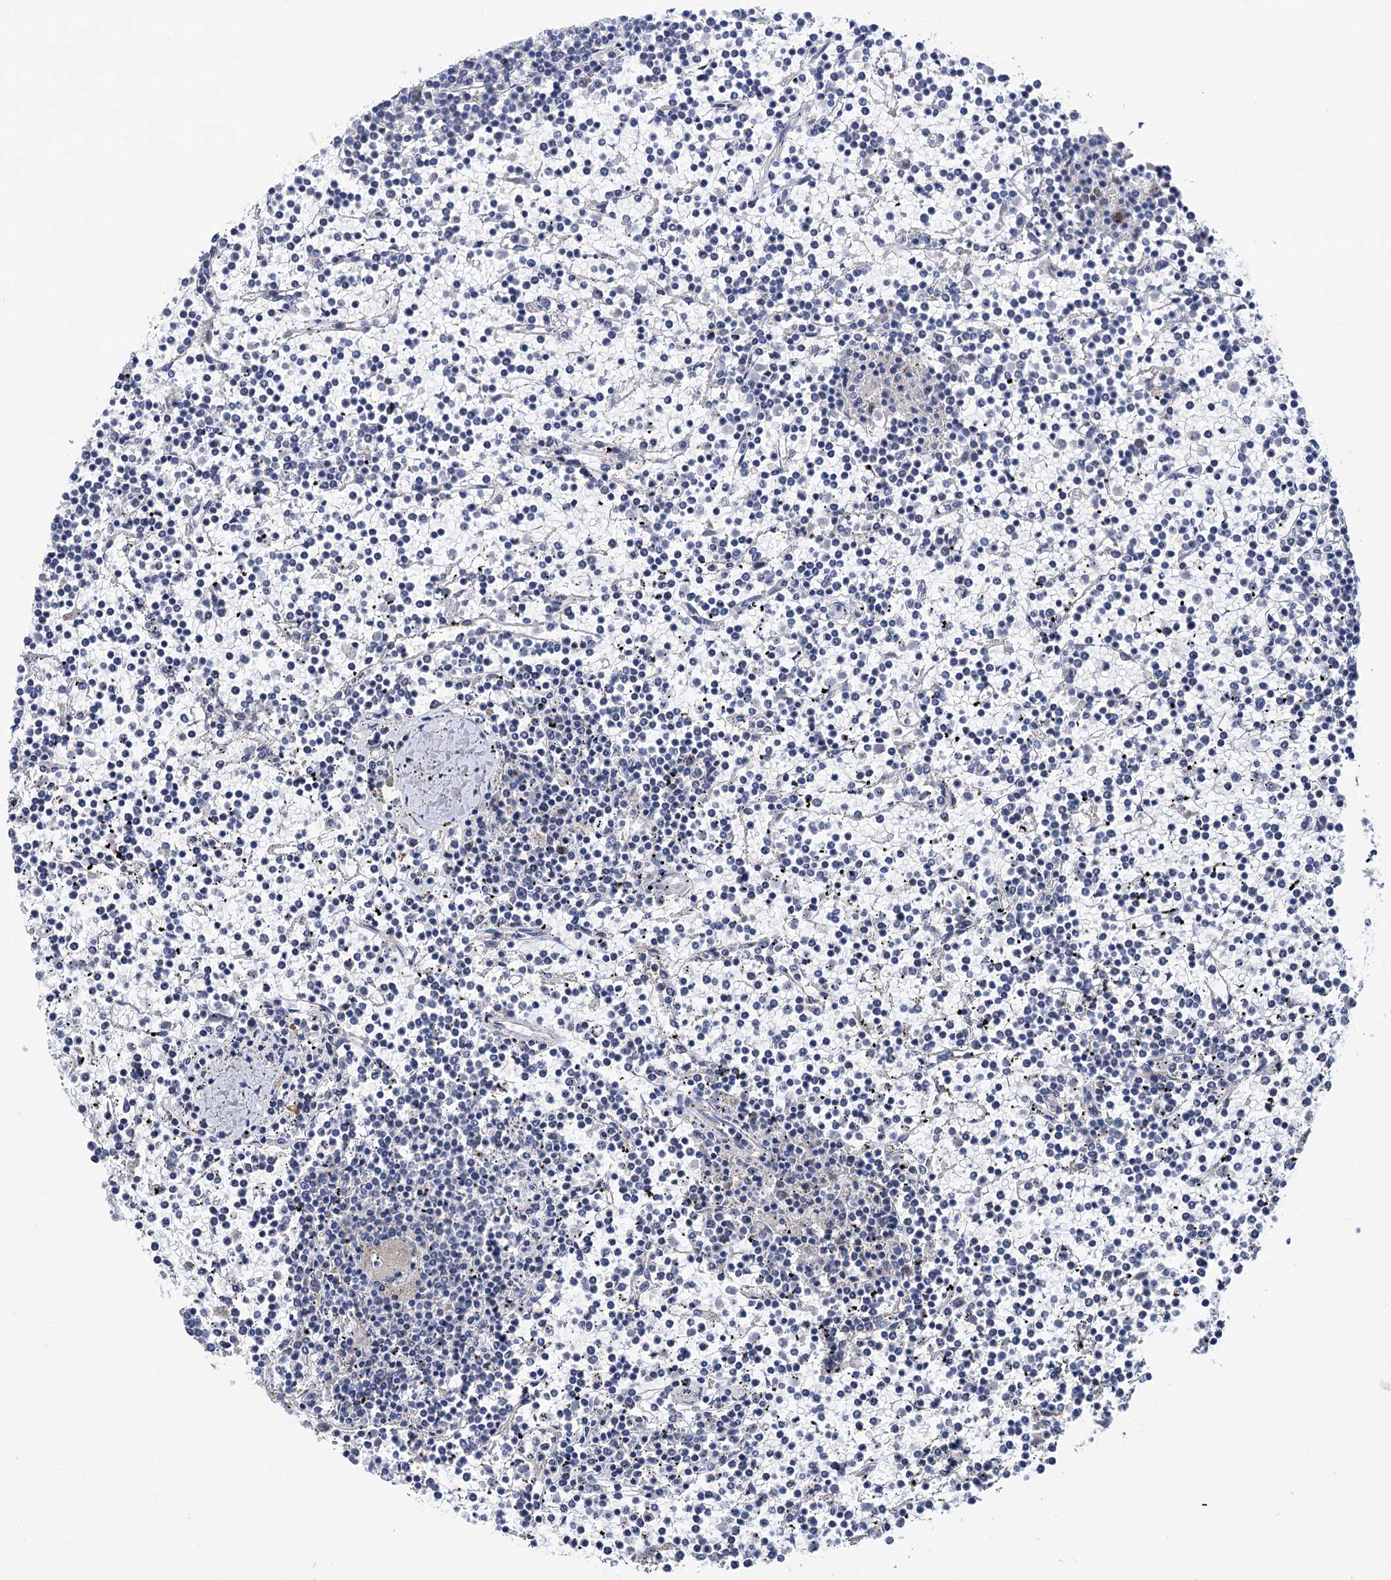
{"staining": {"intensity": "negative", "quantity": "none", "location": "none"}, "tissue": "lymphoma", "cell_type": "Tumor cells", "image_type": "cancer", "snomed": [{"axis": "morphology", "description": "Malignant lymphoma, non-Hodgkin's type, Low grade"}, {"axis": "topography", "description": "Spleen"}], "caption": "Tumor cells show no significant protein staining in lymphoma.", "gene": "ZNRD2", "patient": {"sex": "female", "age": 19}}